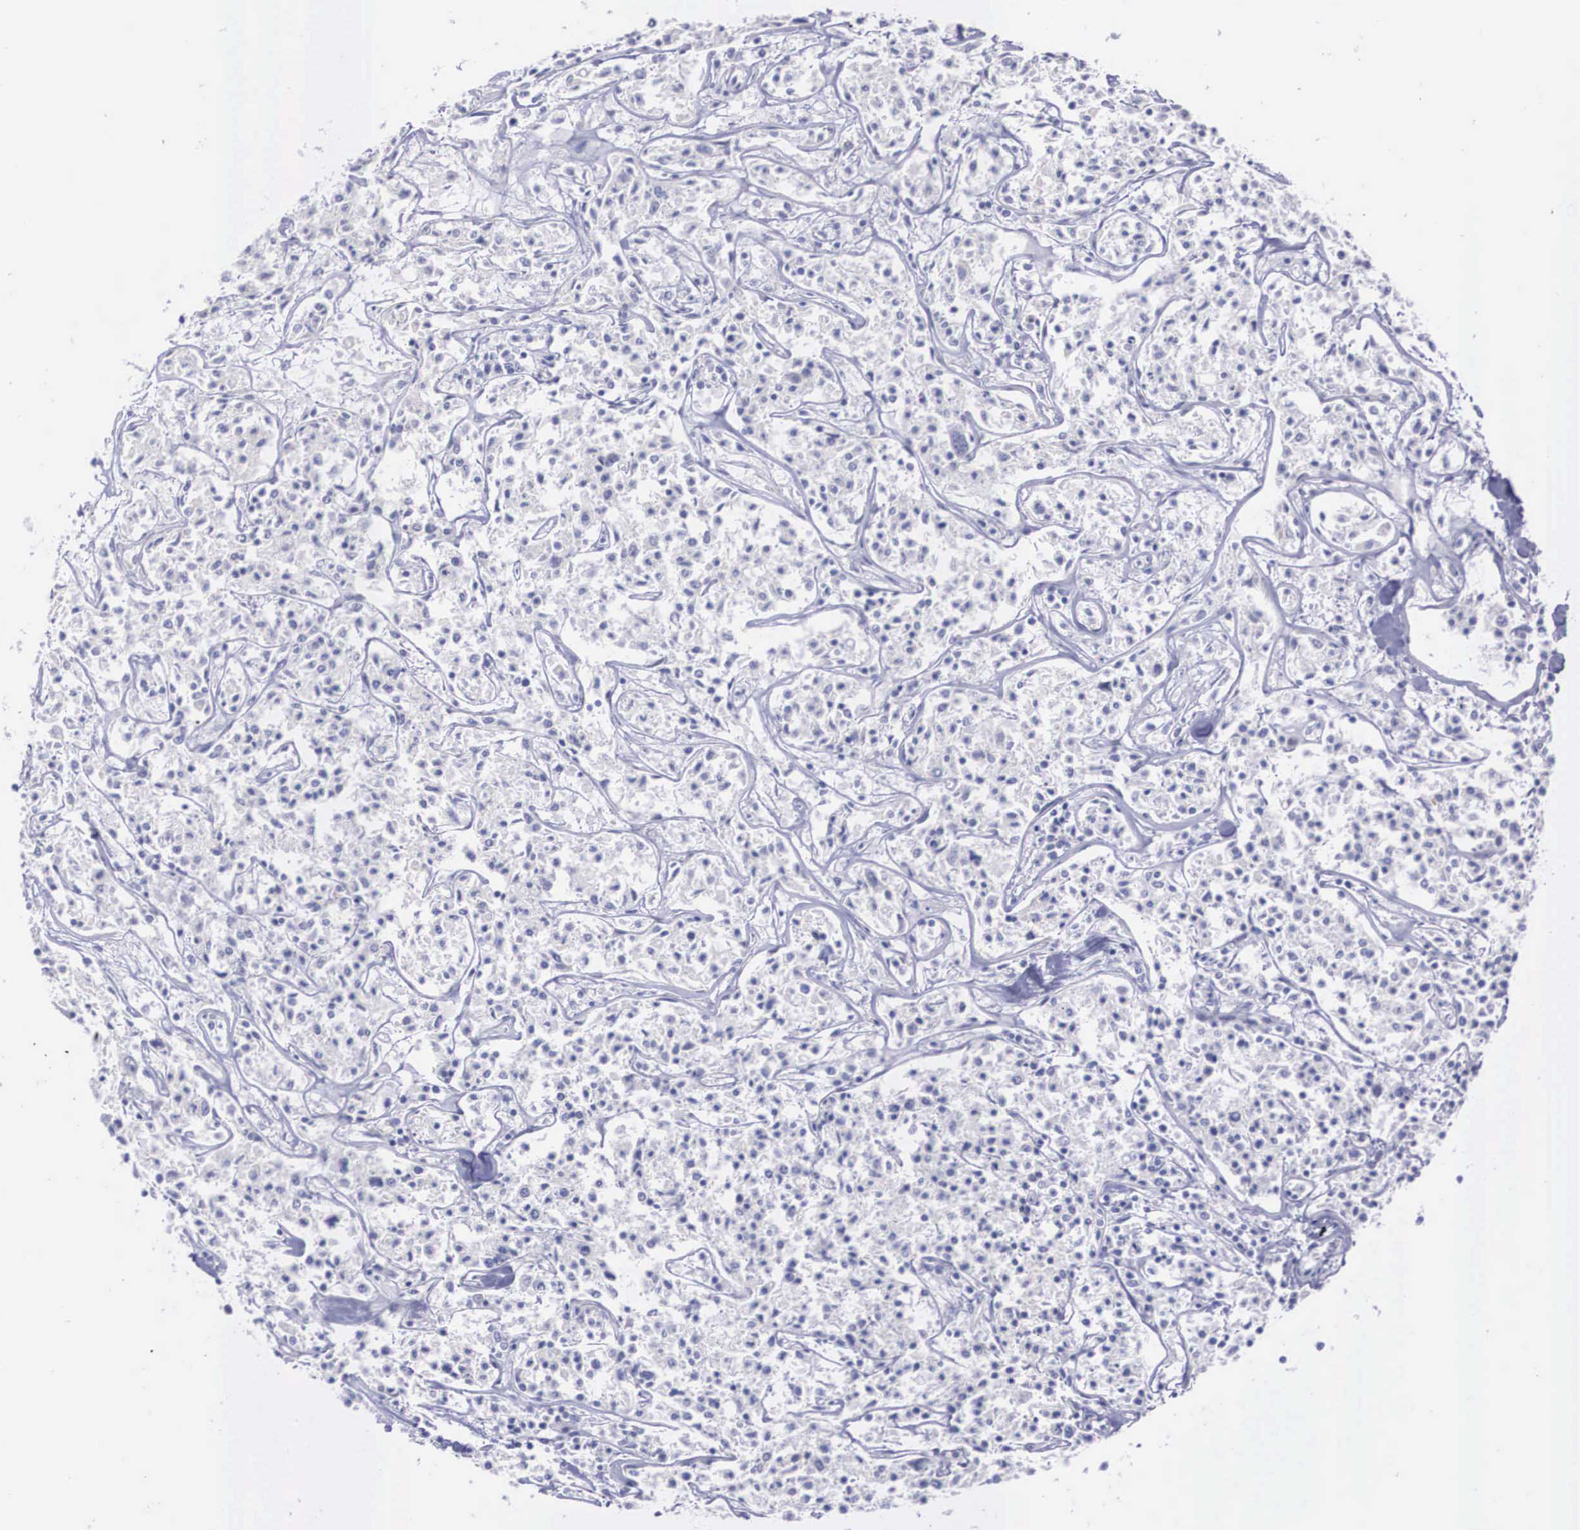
{"staining": {"intensity": "negative", "quantity": "none", "location": "none"}, "tissue": "lymphoma", "cell_type": "Tumor cells", "image_type": "cancer", "snomed": [{"axis": "morphology", "description": "Malignant lymphoma, non-Hodgkin's type, Low grade"}, {"axis": "topography", "description": "Small intestine"}], "caption": "There is no significant positivity in tumor cells of lymphoma. (DAB IHC with hematoxylin counter stain).", "gene": "REPS2", "patient": {"sex": "female", "age": 59}}